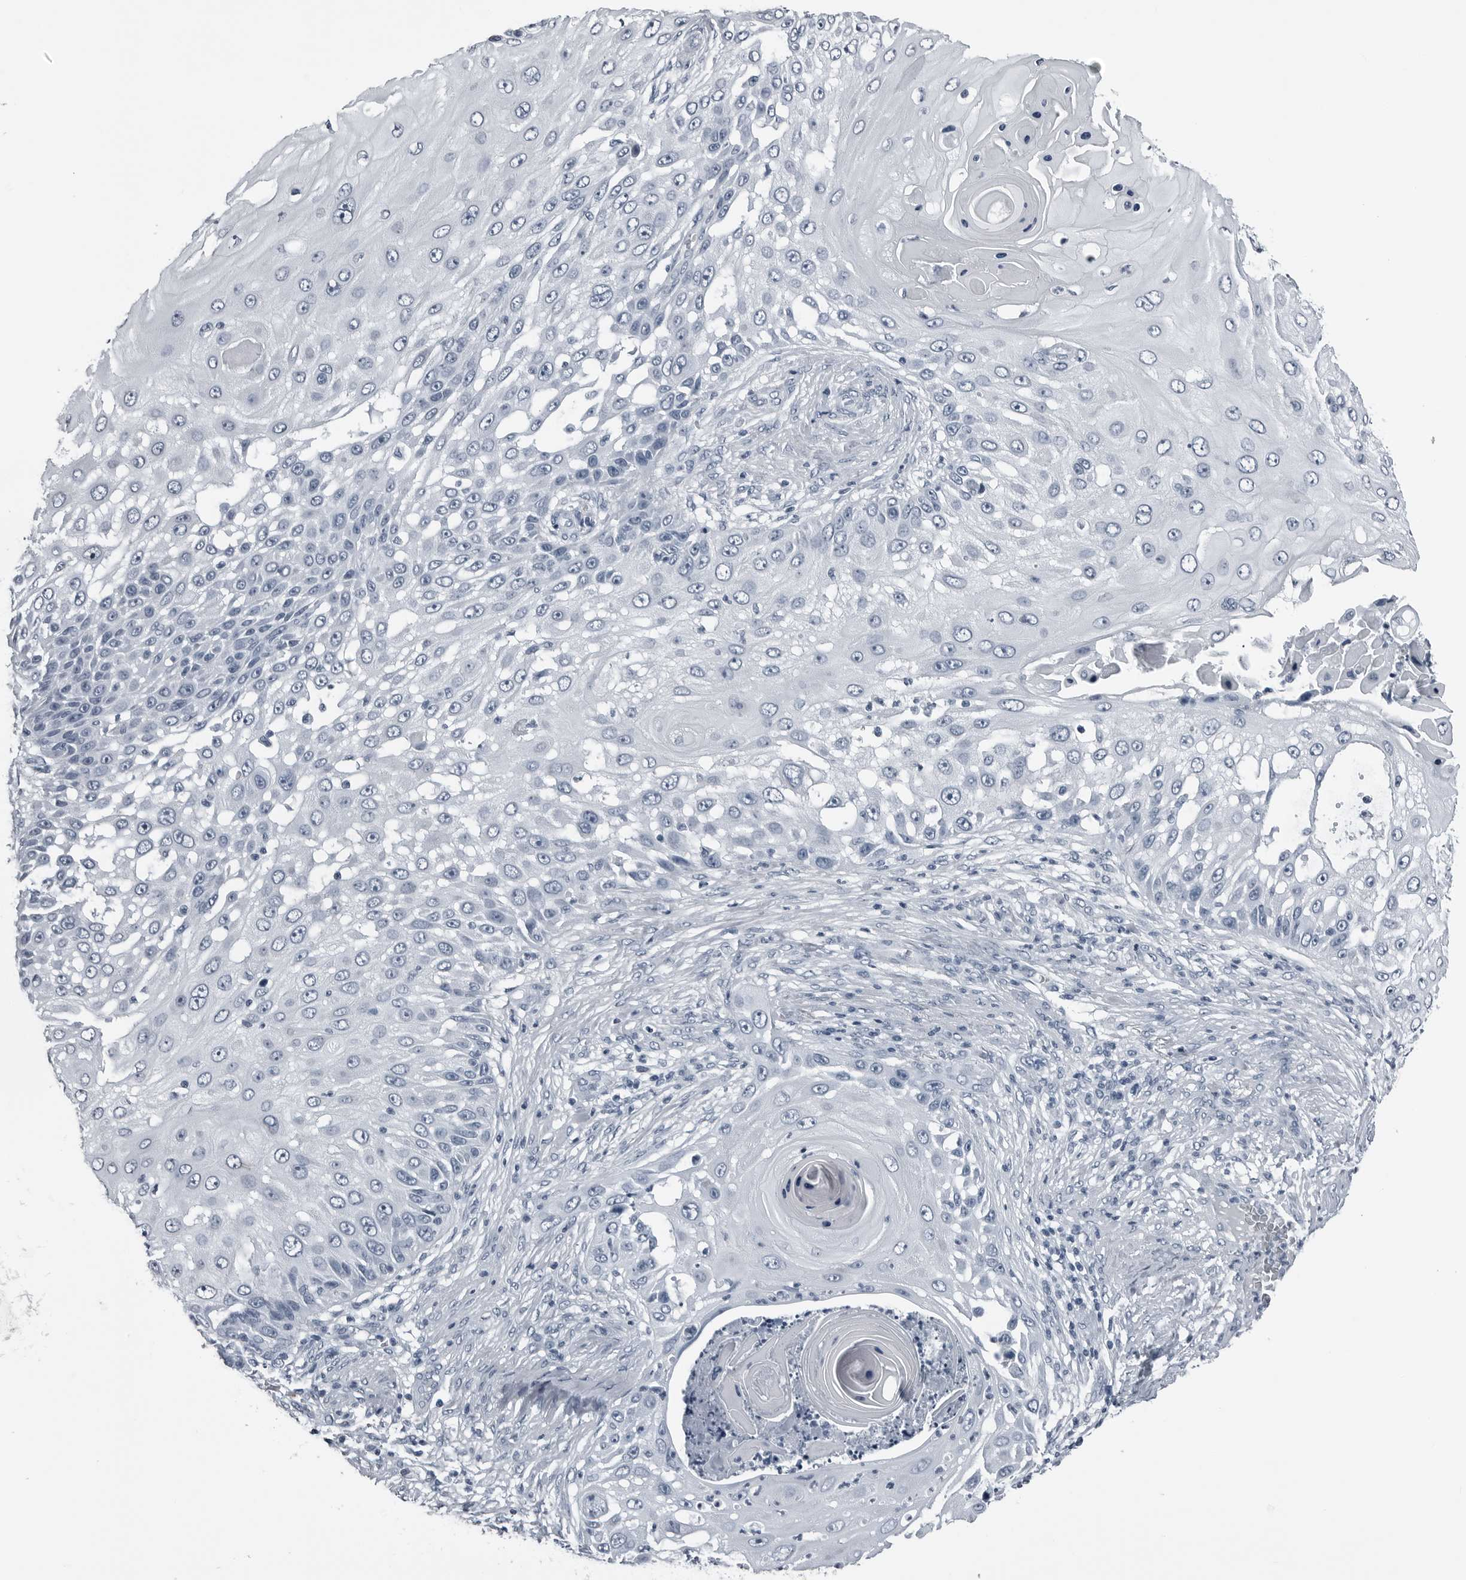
{"staining": {"intensity": "negative", "quantity": "none", "location": "none"}, "tissue": "skin cancer", "cell_type": "Tumor cells", "image_type": "cancer", "snomed": [{"axis": "morphology", "description": "Squamous cell carcinoma, NOS"}, {"axis": "topography", "description": "Skin"}], "caption": "IHC of human skin cancer (squamous cell carcinoma) shows no expression in tumor cells.", "gene": "SPINK1", "patient": {"sex": "female", "age": 44}}